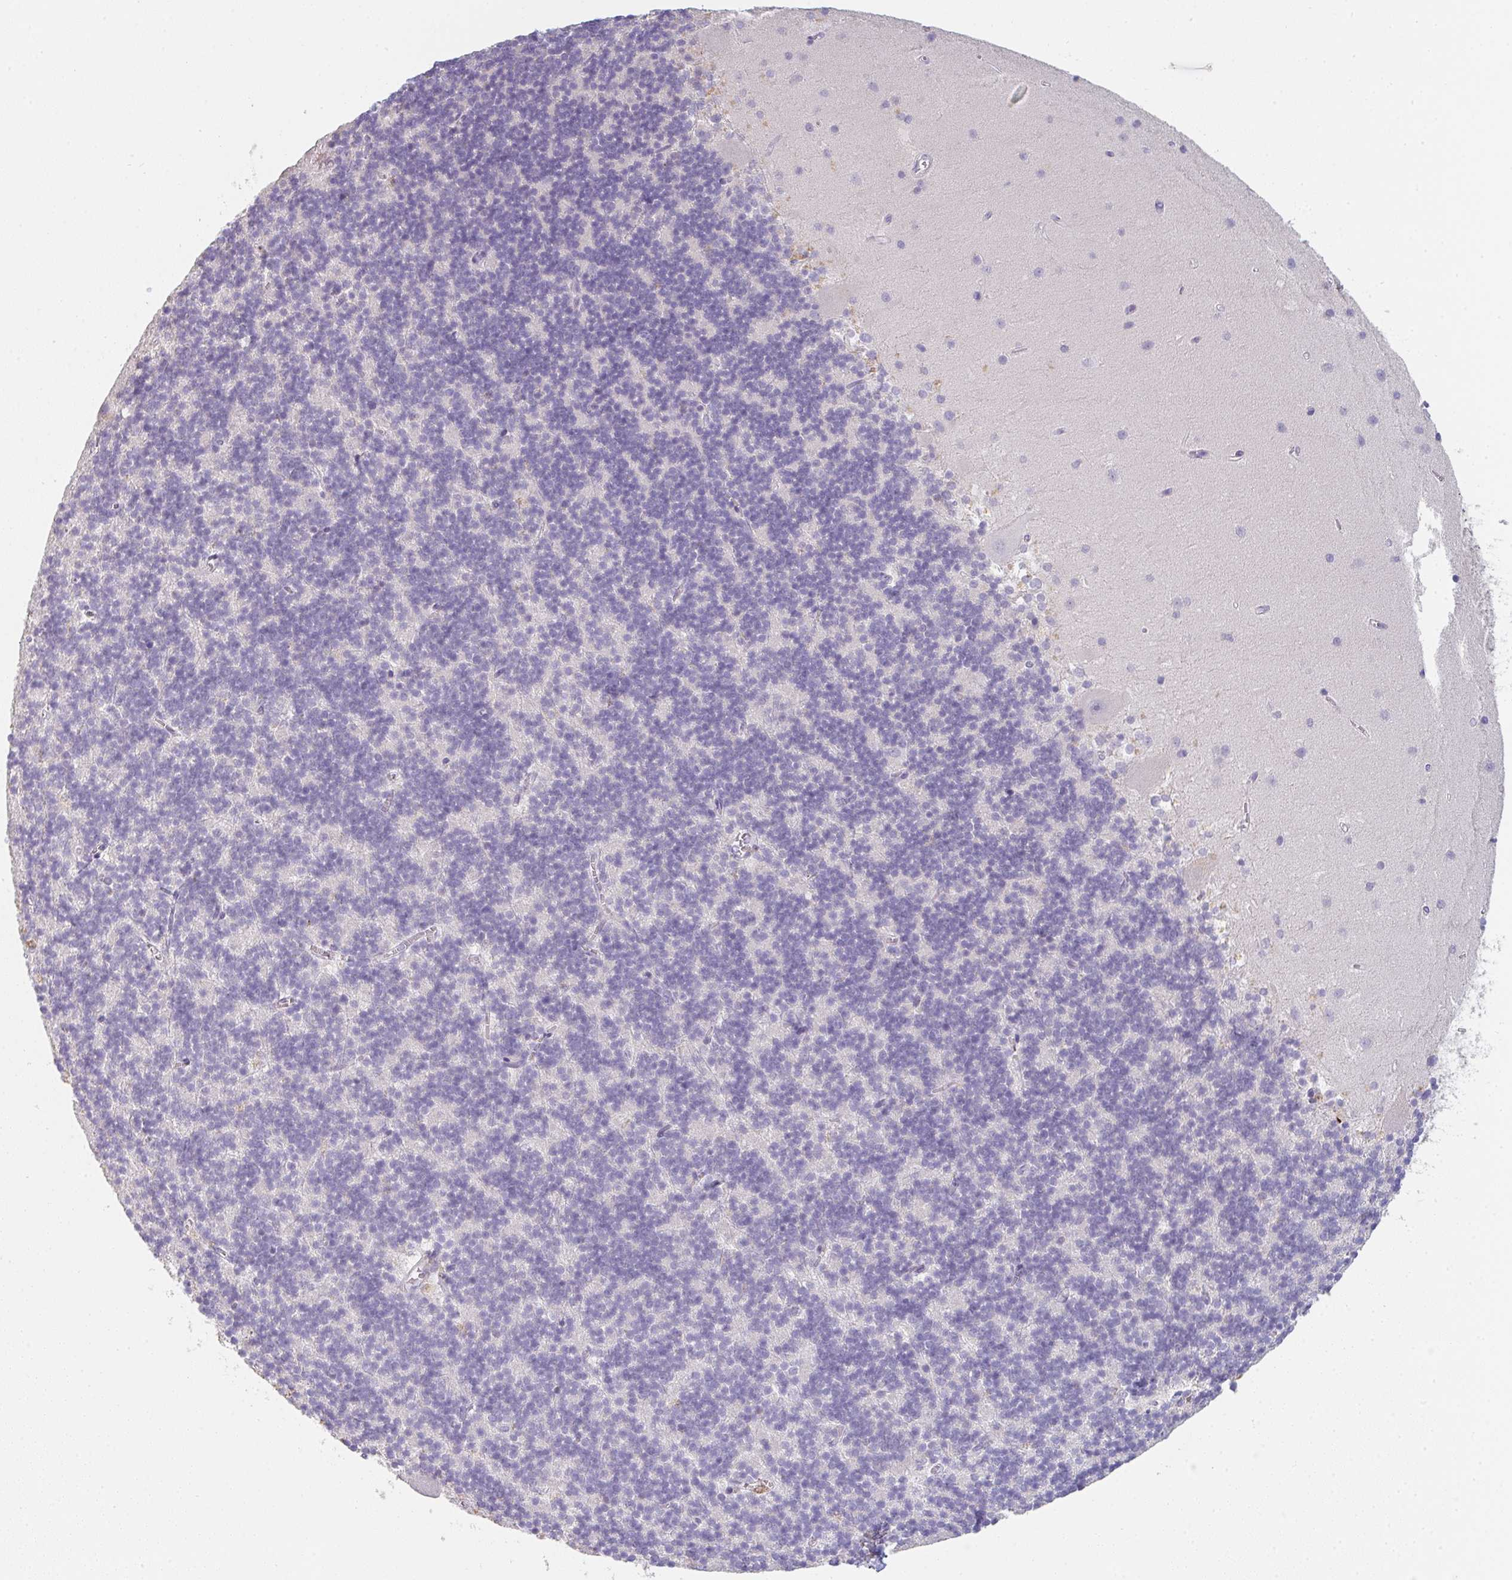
{"staining": {"intensity": "negative", "quantity": "none", "location": "none"}, "tissue": "cerebellum", "cell_type": "Cells in granular layer", "image_type": "normal", "snomed": [{"axis": "morphology", "description": "Normal tissue, NOS"}, {"axis": "topography", "description": "Cerebellum"}], "caption": "A high-resolution photomicrograph shows immunohistochemistry staining of benign cerebellum, which displays no significant expression in cells in granular layer. The staining was performed using DAB (3,3'-diaminobenzidine) to visualize the protein expression in brown, while the nuclei were stained in blue with hematoxylin (Magnification: 20x).", "gene": "C1QTNF8", "patient": {"sex": "male", "age": 54}}